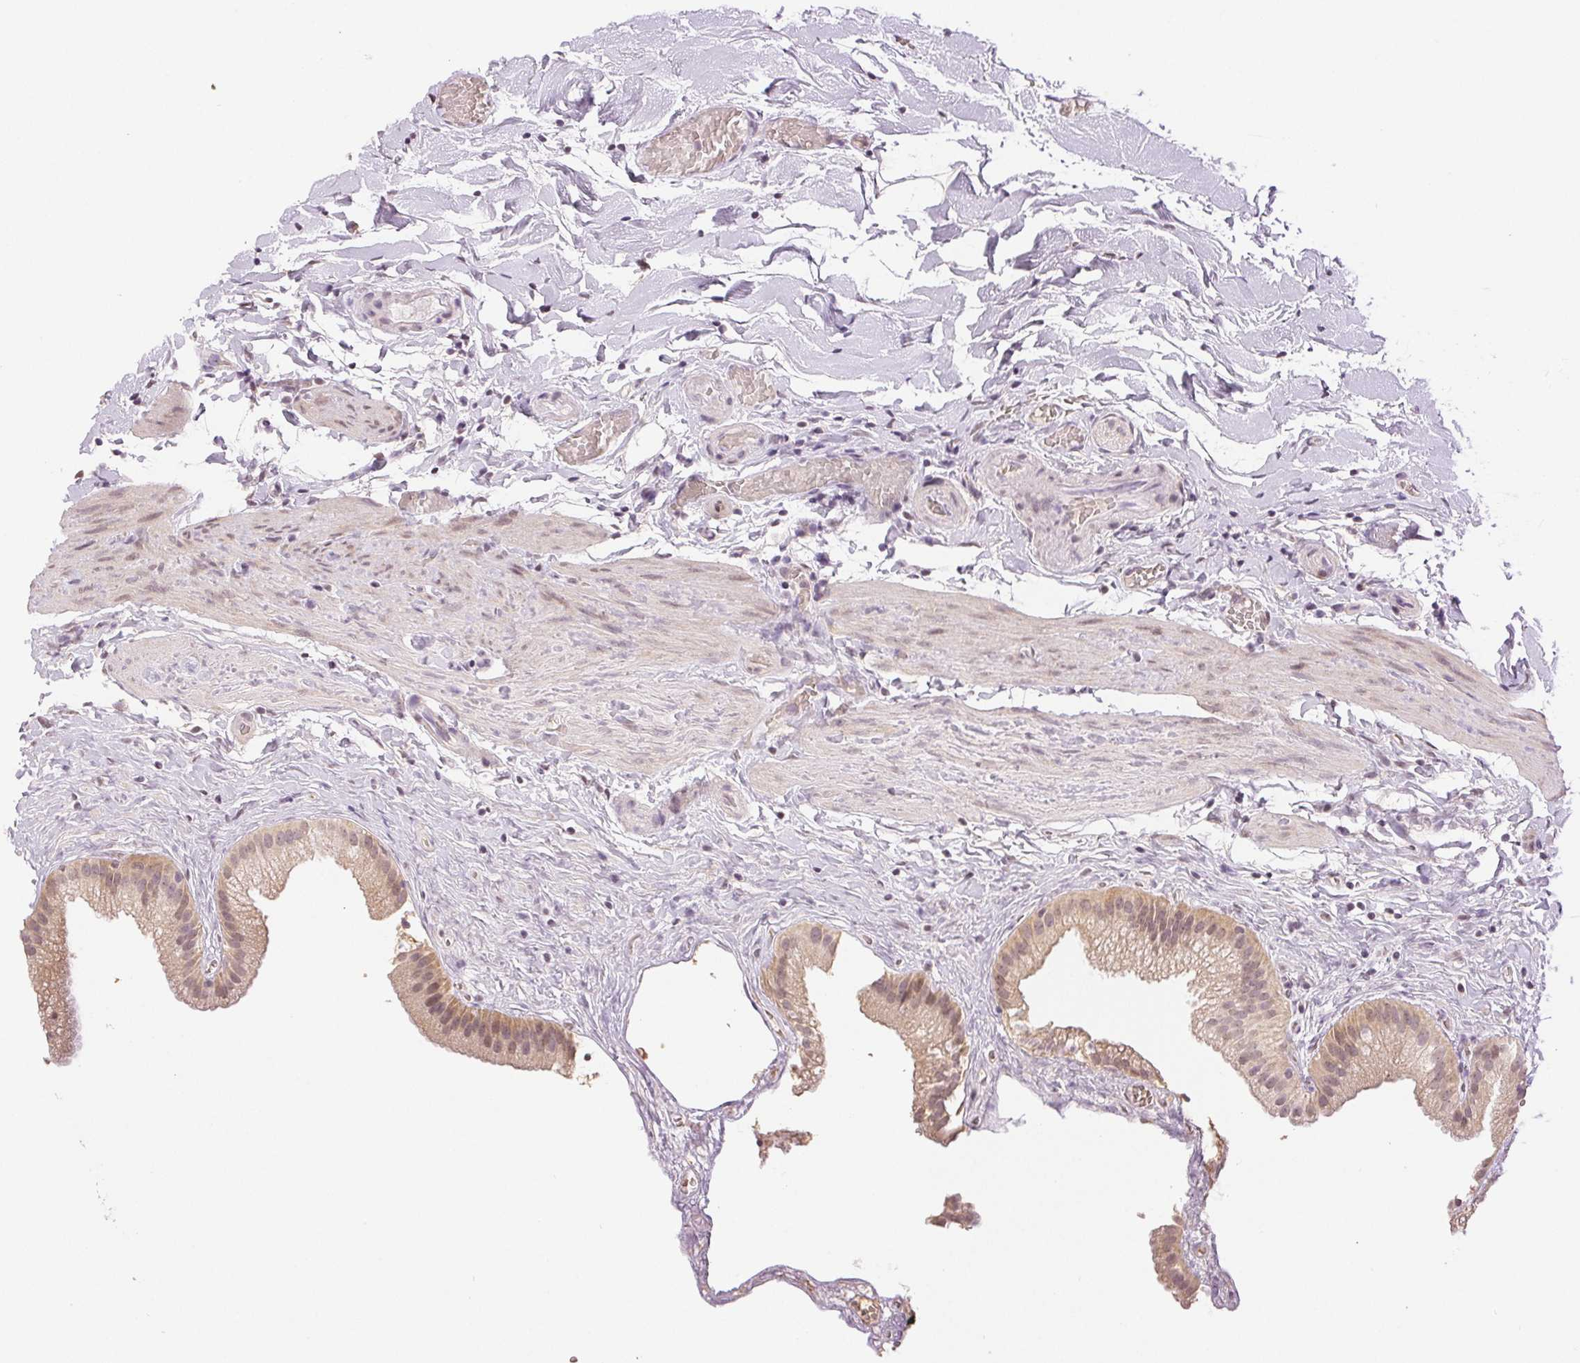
{"staining": {"intensity": "weak", "quantity": ">75%", "location": "cytoplasmic/membranous,nuclear"}, "tissue": "gallbladder", "cell_type": "Glandular cells", "image_type": "normal", "snomed": [{"axis": "morphology", "description": "Normal tissue, NOS"}, {"axis": "topography", "description": "Gallbladder"}], "caption": "Unremarkable gallbladder was stained to show a protein in brown. There is low levels of weak cytoplasmic/membranous,nuclear positivity in about >75% of glandular cells.", "gene": "PLCB1", "patient": {"sex": "female", "age": 63}}